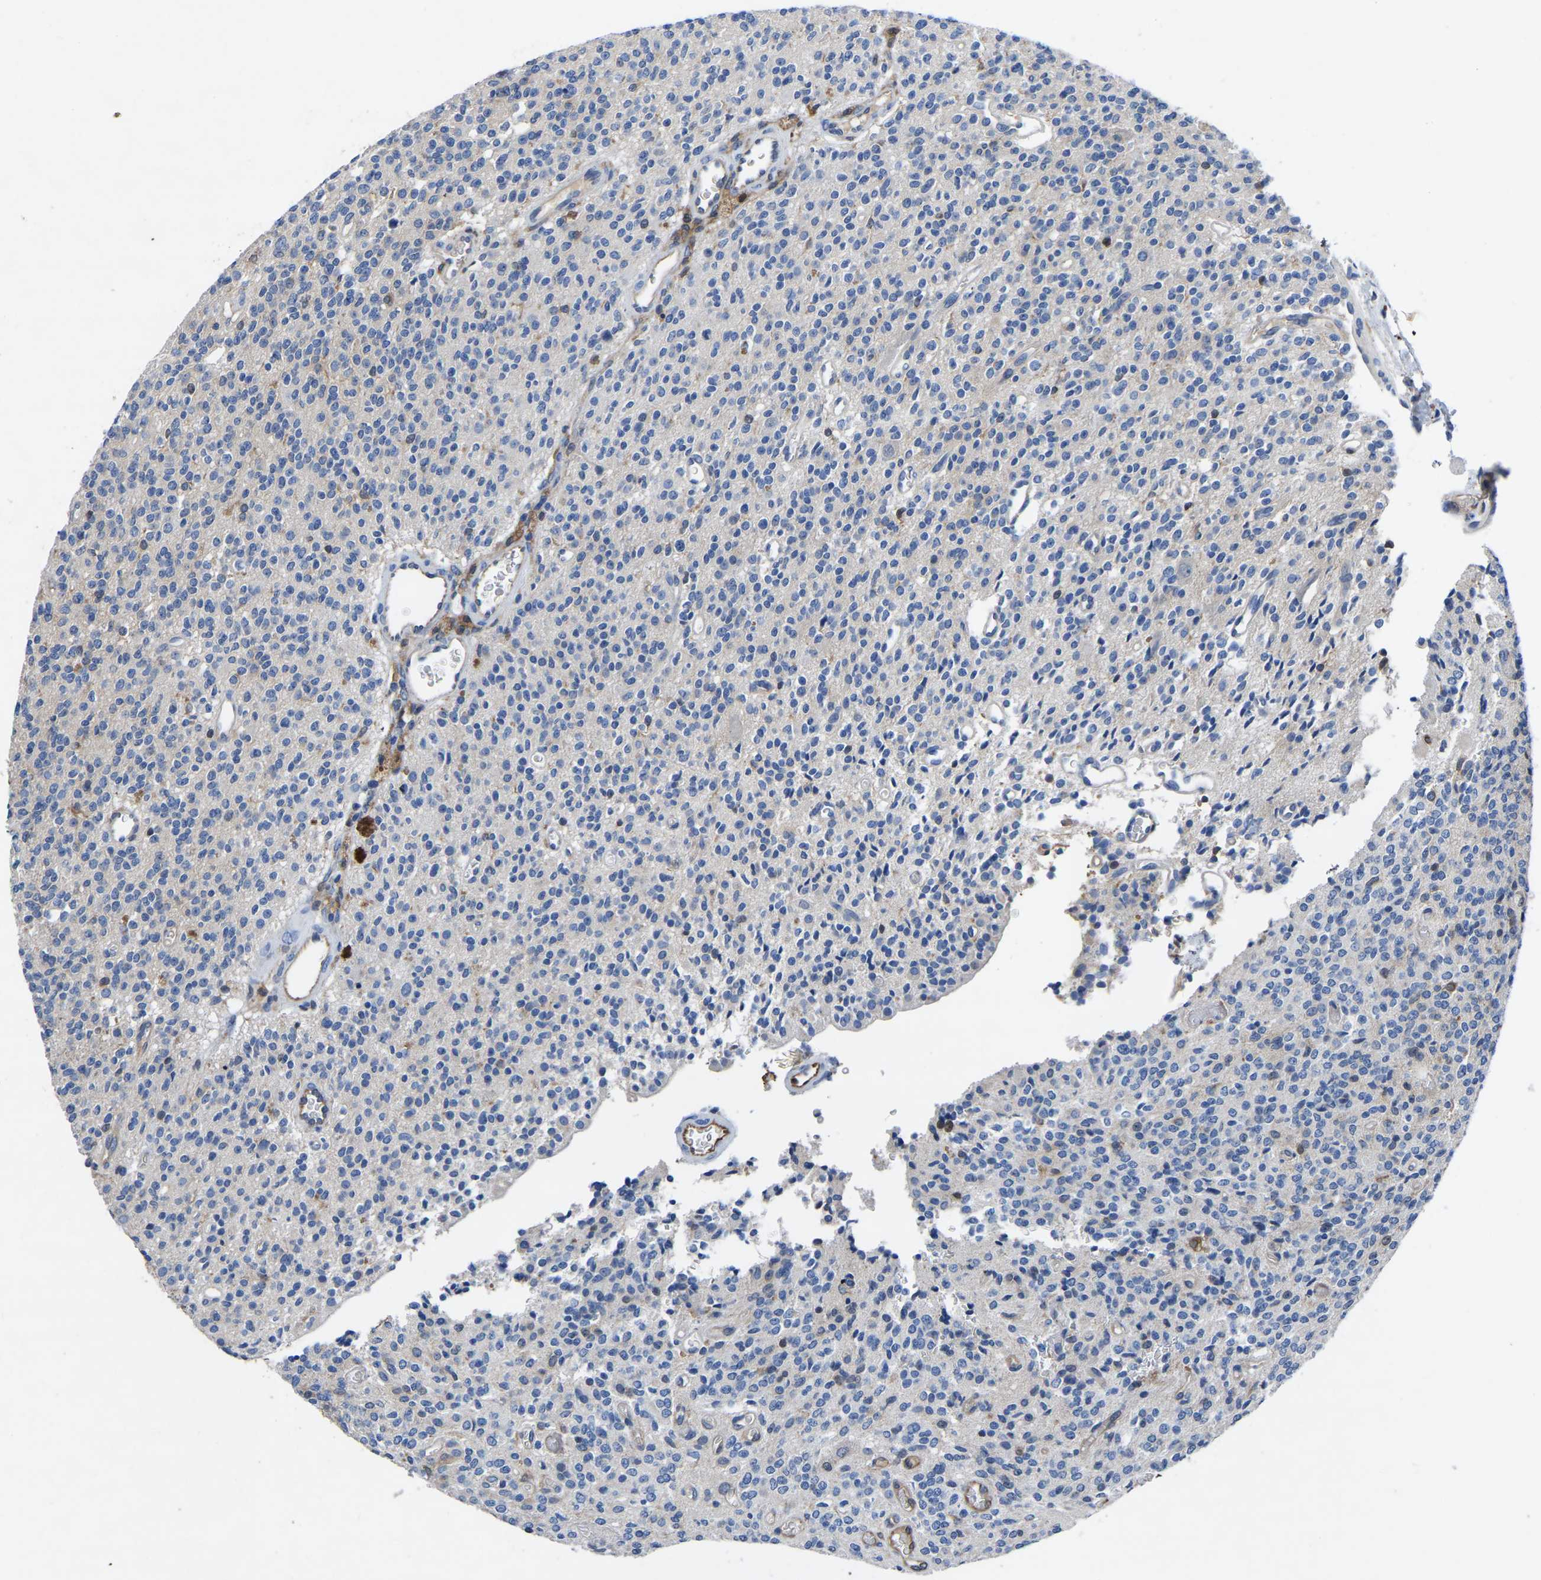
{"staining": {"intensity": "negative", "quantity": "none", "location": "none"}, "tissue": "glioma", "cell_type": "Tumor cells", "image_type": "cancer", "snomed": [{"axis": "morphology", "description": "Glioma, malignant, High grade"}, {"axis": "topography", "description": "Brain"}], "caption": "Human high-grade glioma (malignant) stained for a protein using IHC exhibits no expression in tumor cells.", "gene": "ATG2B", "patient": {"sex": "male", "age": 34}}